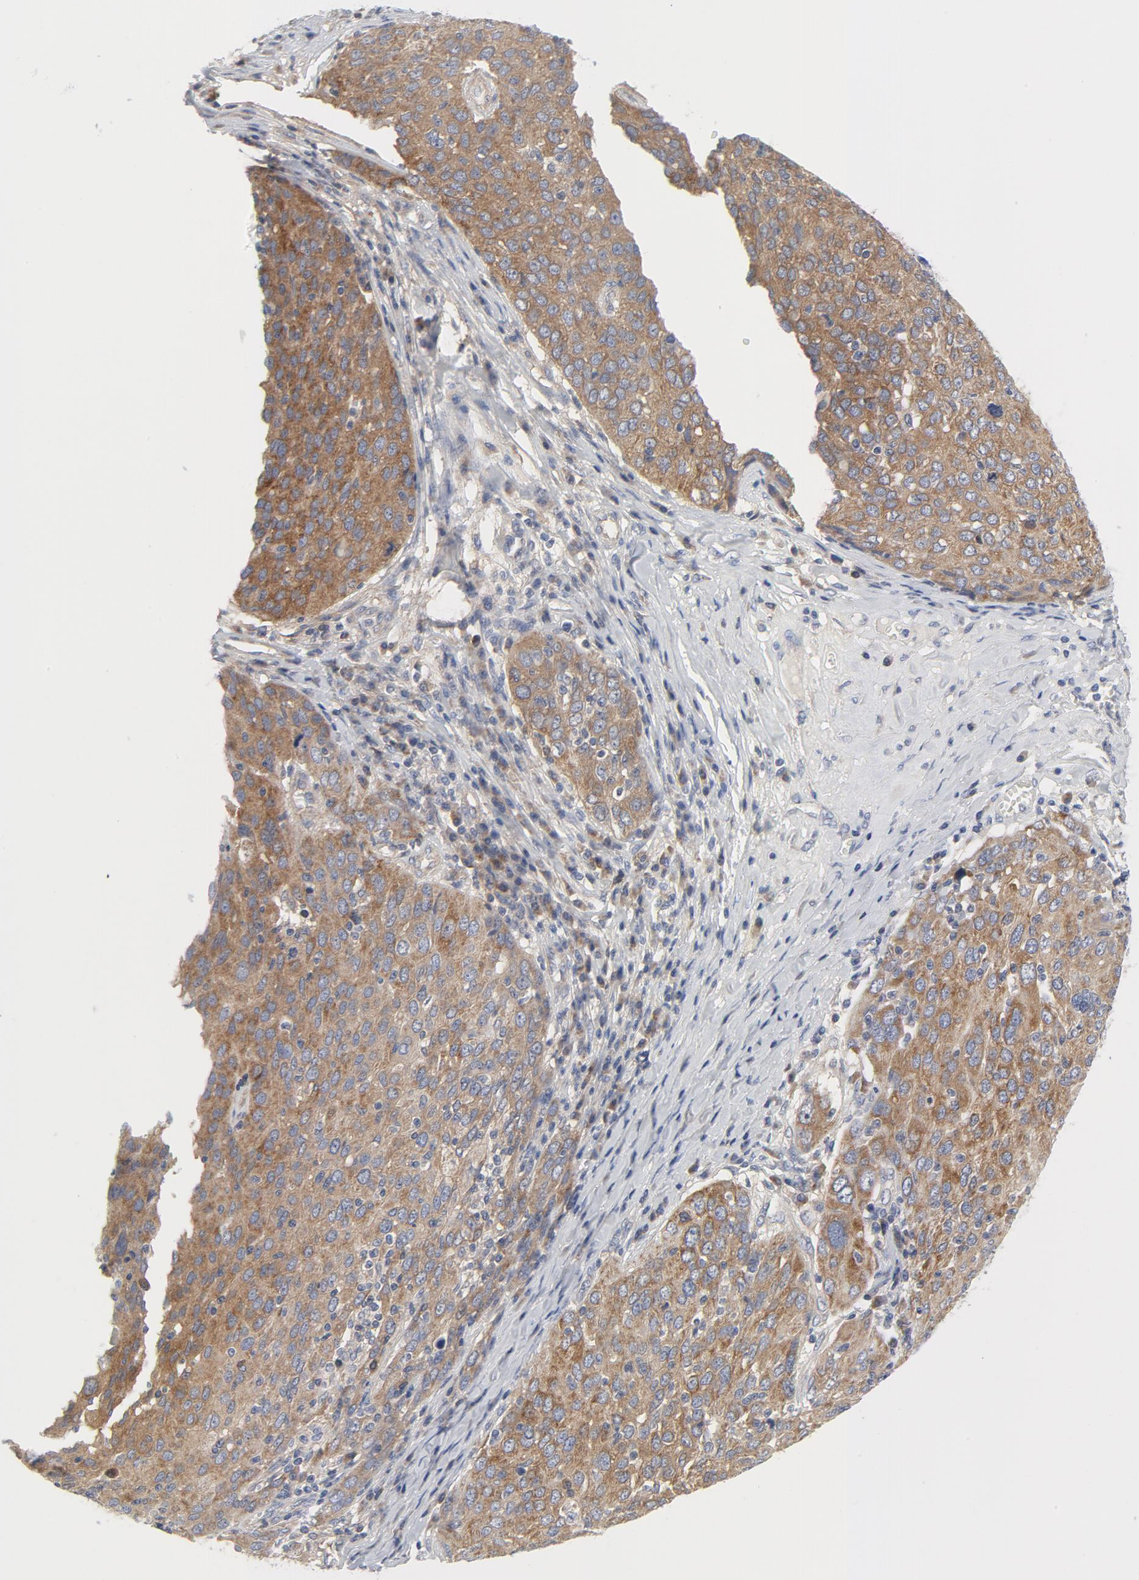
{"staining": {"intensity": "strong", "quantity": ">75%", "location": "cytoplasmic/membranous"}, "tissue": "ovarian cancer", "cell_type": "Tumor cells", "image_type": "cancer", "snomed": [{"axis": "morphology", "description": "Carcinoma, endometroid"}, {"axis": "topography", "description": "Ovary"}], "caption": "This photomicrograph exhibits immunohistochemistry staining of ovarian cancer, with high strong cytoplasmic/membranous positivity in approximately >75% of tumor cells.", "gene": "BAD", "patient": {"sex": "female", "age": 50}}